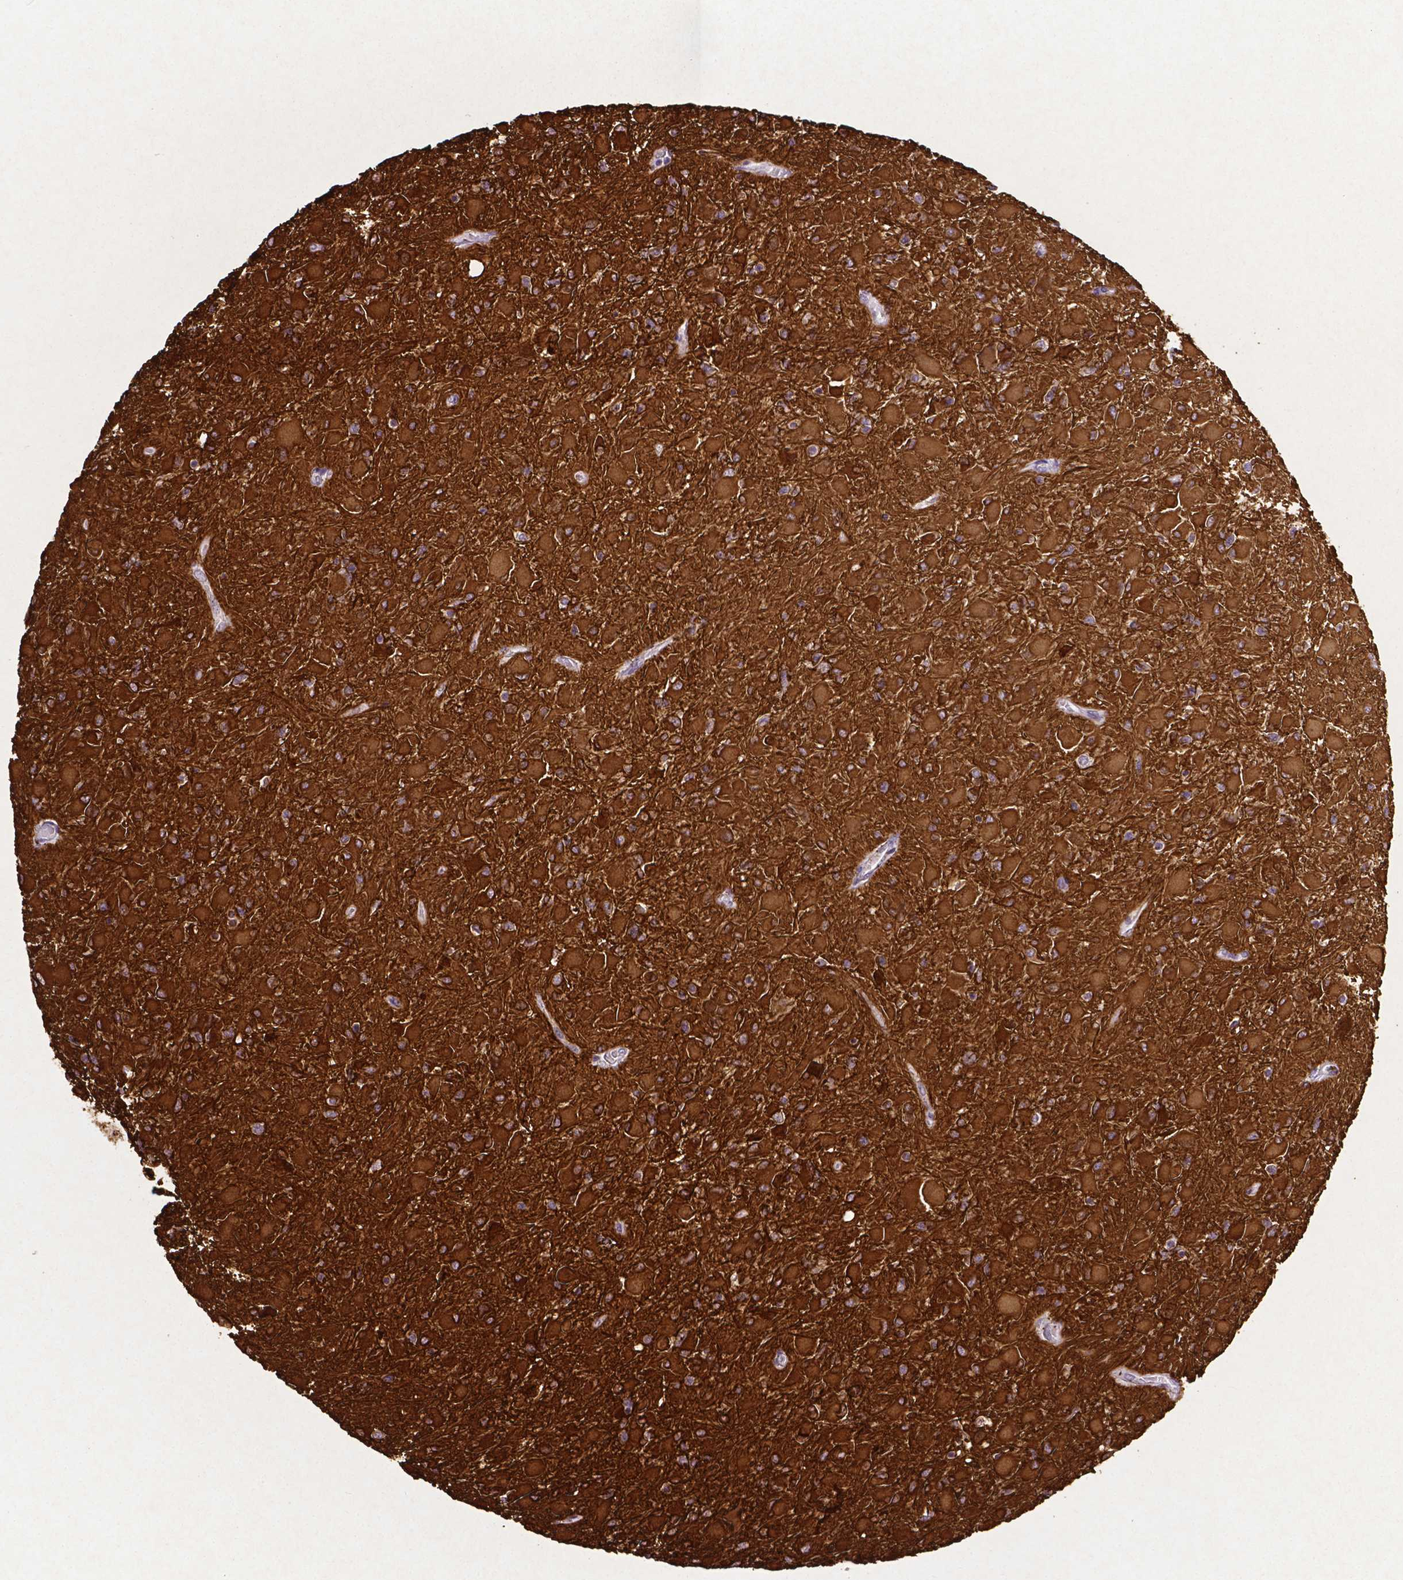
{"staining": {"intensity": "strong", "quantity": ">75%", "location": "cytoplasmic/membranous"}, "tissue": "glioma", "cell_type": "Tumor cells", "image_type": "cancer", "snomed": [{"axis": "morphology", "description": "Glioma, malignant, High grade"}, {"axis": "topography", "description": "Cerebral cortex"}], "caption": "Immunohistochemical staining of human high-grade glioma (malignant) displays high levels of strong cytoplasmic/membranous staining in approximately >75% of tumor cells.", "gene": "SLC22A2", "patient": {"sex": "female", "age": 36}}